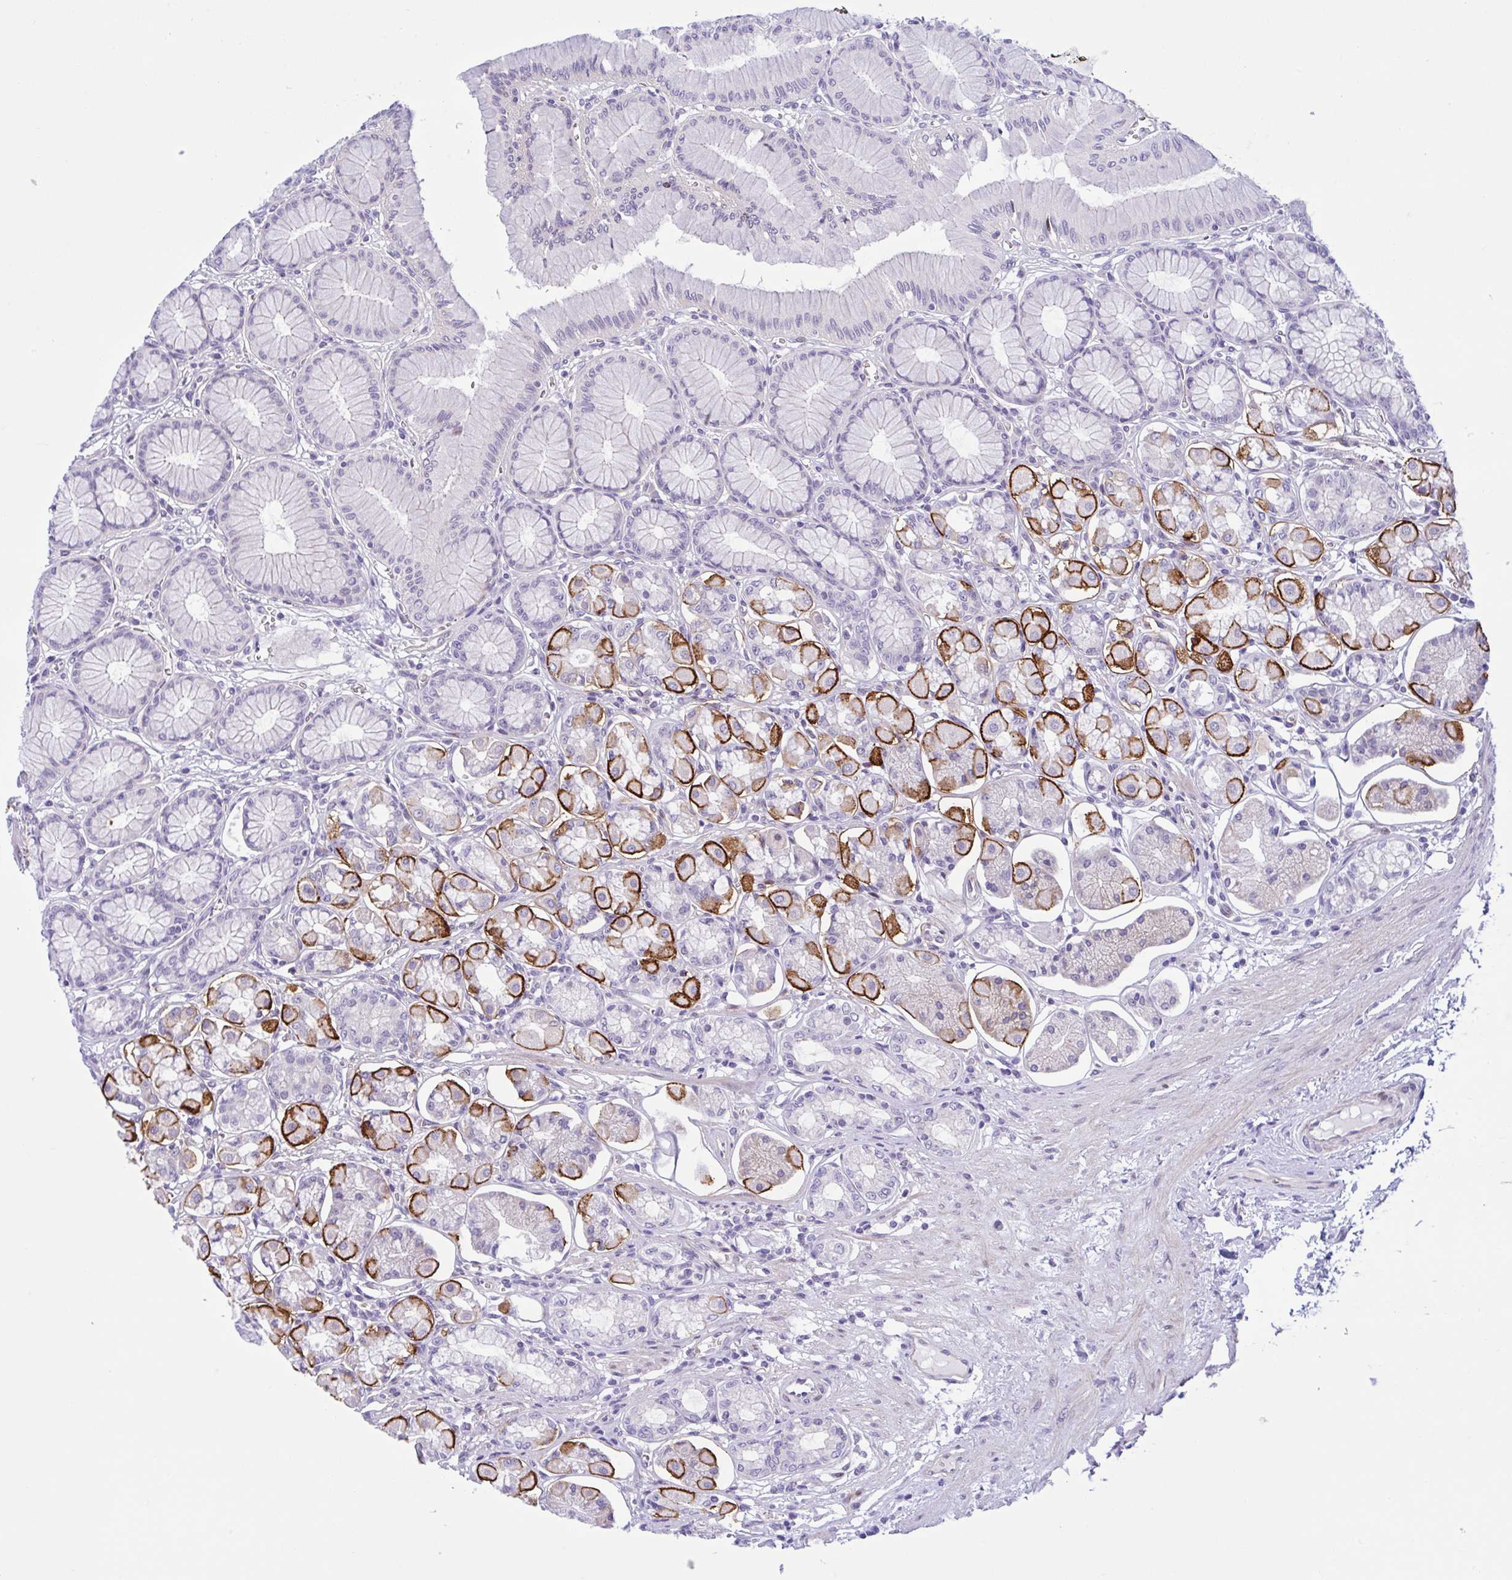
{"staining": {"intensity": "strong", "quantity": "25%-75%", "location": "cytoplasmic/membranous"}, "tissue": "stomach", "cell_type": "Glandular cells", "image_type": "normal", "snomed": [{"axis": "morphology", "description": "Normal tissue, NOS"}, {"axis": "topography", "description": "Stomach"}, {"axis": "topography", "description": "Stomach, lower"}], "caption": "Protein expression analysis of benign human stomach reveals strong cytoplasmic/membranous expression in approximately 25%-75% of glandular cells. (Brightfield microscopy of DAB IHC at high magnification).", "gene": "AHCYL2", "patient": {"sex": "male", "age": 76}}